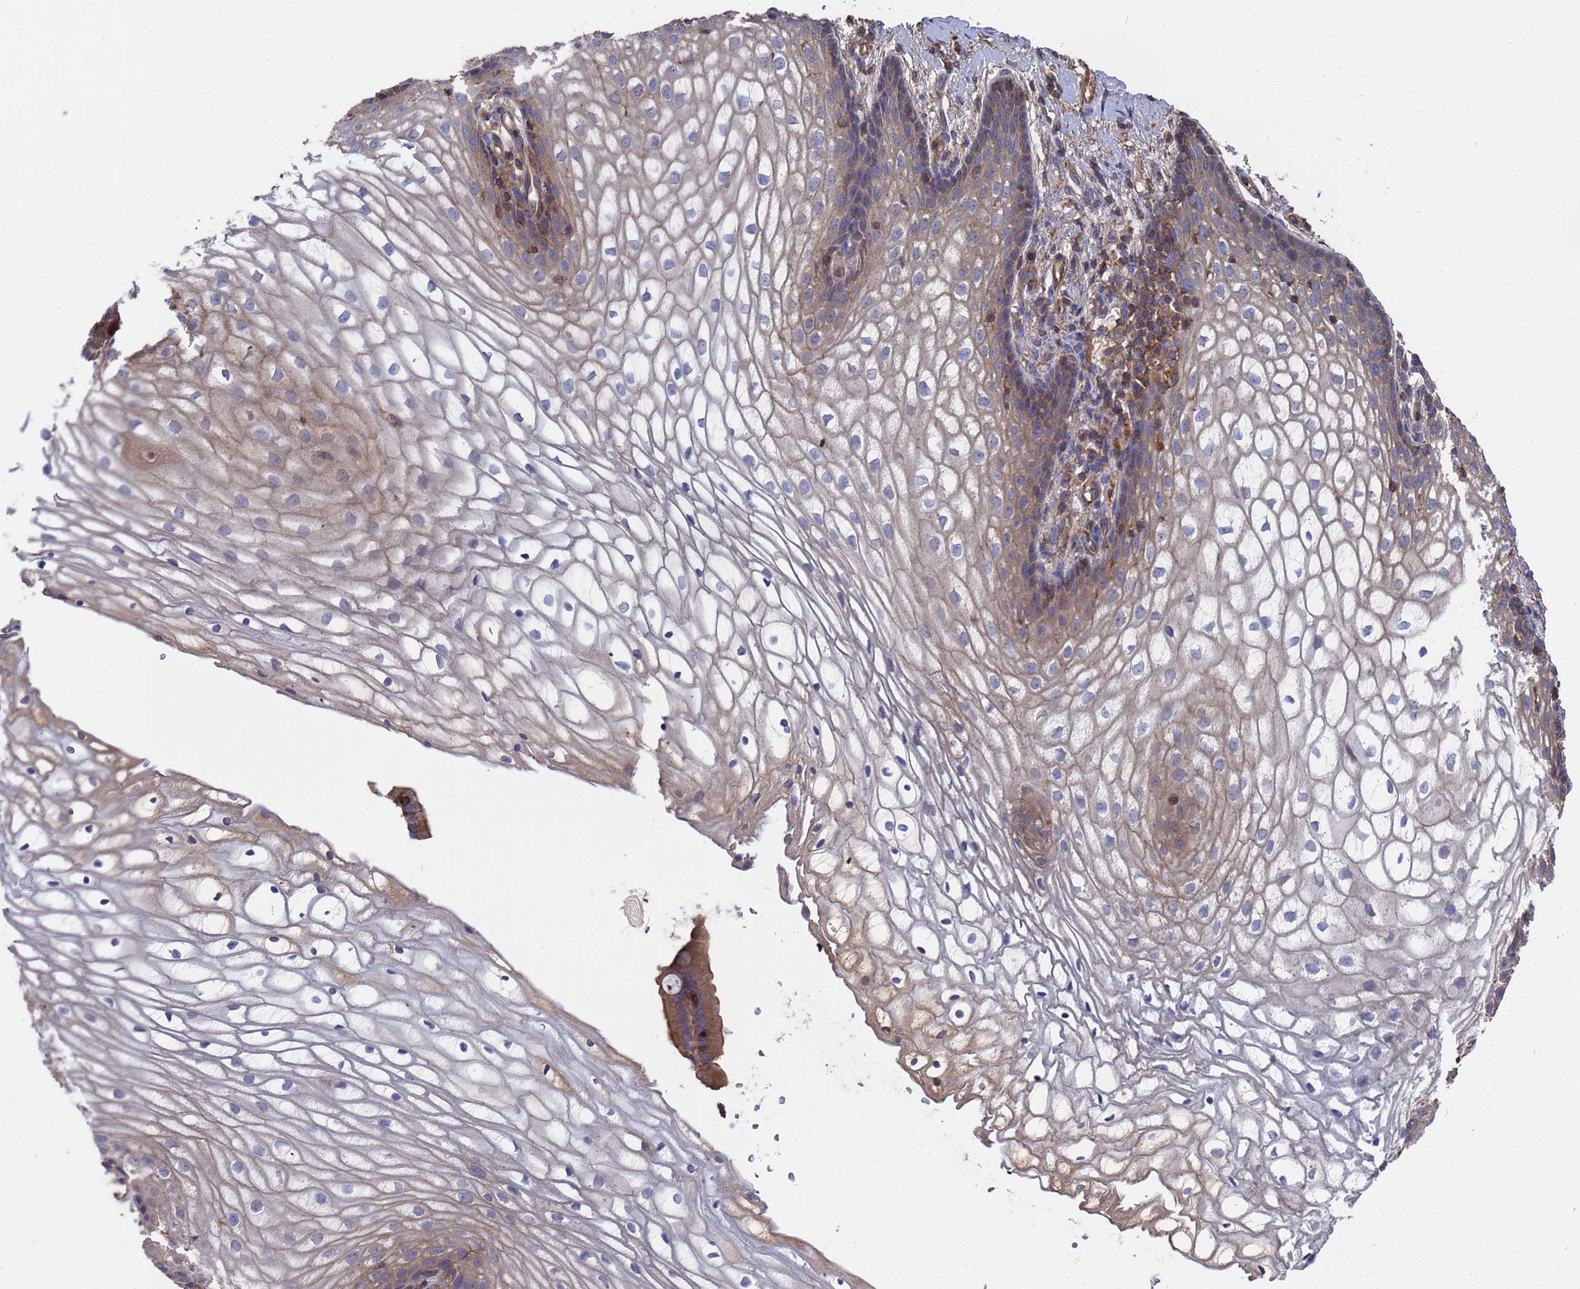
{"staining": {"intensity": "weak", "quantity": "25%-75%", "location": "cytoplasmic/membranous"}, "tissue": "vagina", "cell_type": "Squamous epithelial cells", "image_type": "normal", "snomed": [{"axis": "morphology", "description": "Normal tissue, NOS"}, {"axis": "topography", "description": "Vagina"}], "caption": "Immunohistochemical staining of benign human vagina exhibits weak cytoplasmic/membranous protein expression in approximately 25%-75% of squamous epithelial cells. The staining was performed using DAB, with brown indicating positive protein expression. Nuclei are stained blue with hematoxylin.", "gene": "PYCR1", "patient": {"sex": "female", "age": 60}}